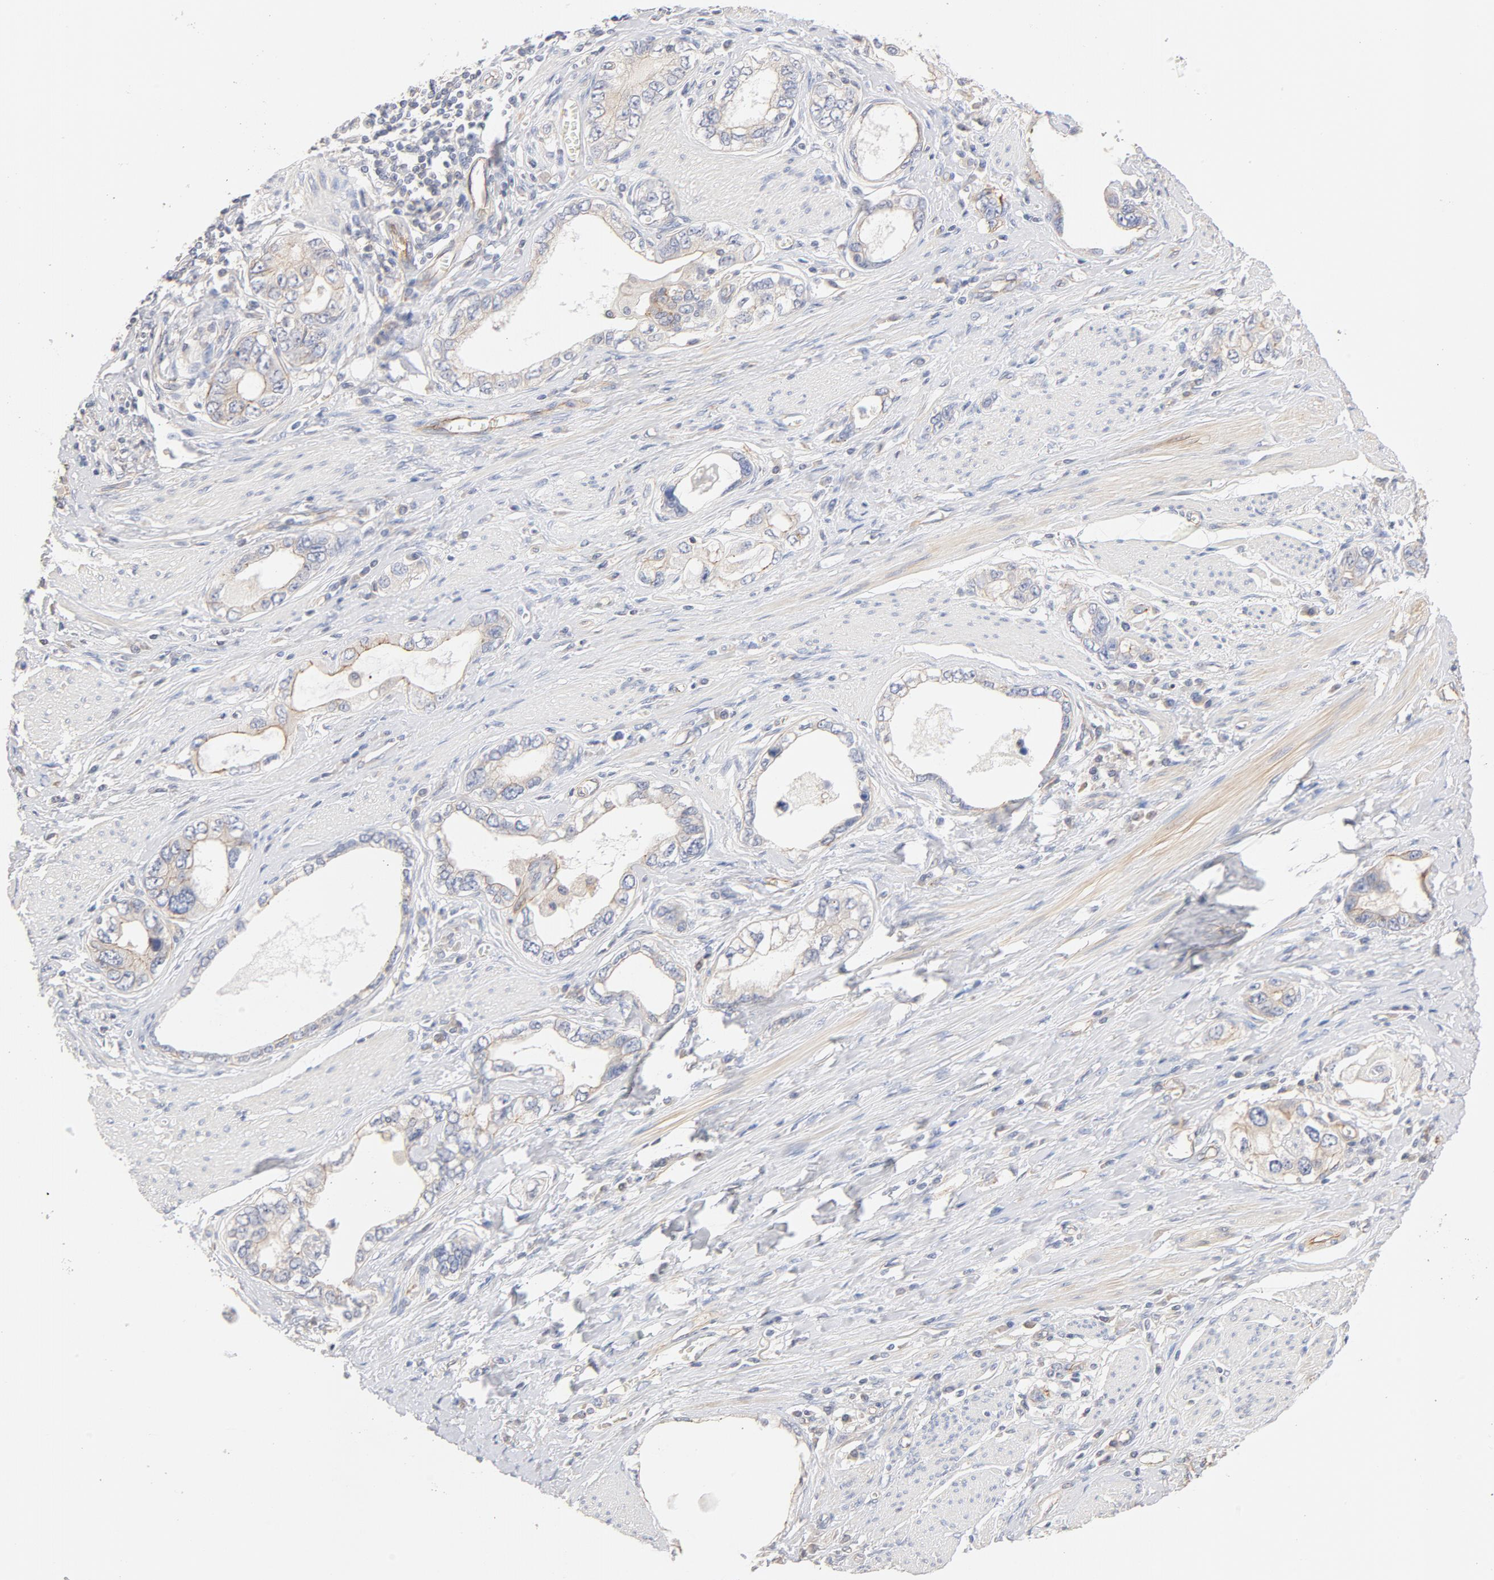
{"staining": {"intensity": "moderate", "quantity": ">75%", "location": "cytoplasmic/membranous"}, "tissue": "stomach cancer", "cell_type": "Tumor cells", "image_type": "cancer", "snomed": [{"axis": "morphology", "description": "Adenocarcinoma, NOS"}, {"axis": "topography", "description": "Stomach, lower"}], "caption": "A high-resolution photomicrograph shows IHC staining of stomach cancer (adenocarcinoma), which reveals moderate cytoplasmic/membranous staining in about >75% of tumor cells.", "gene": "STRN3", "patient": {"sex": "female", "age": 93}}